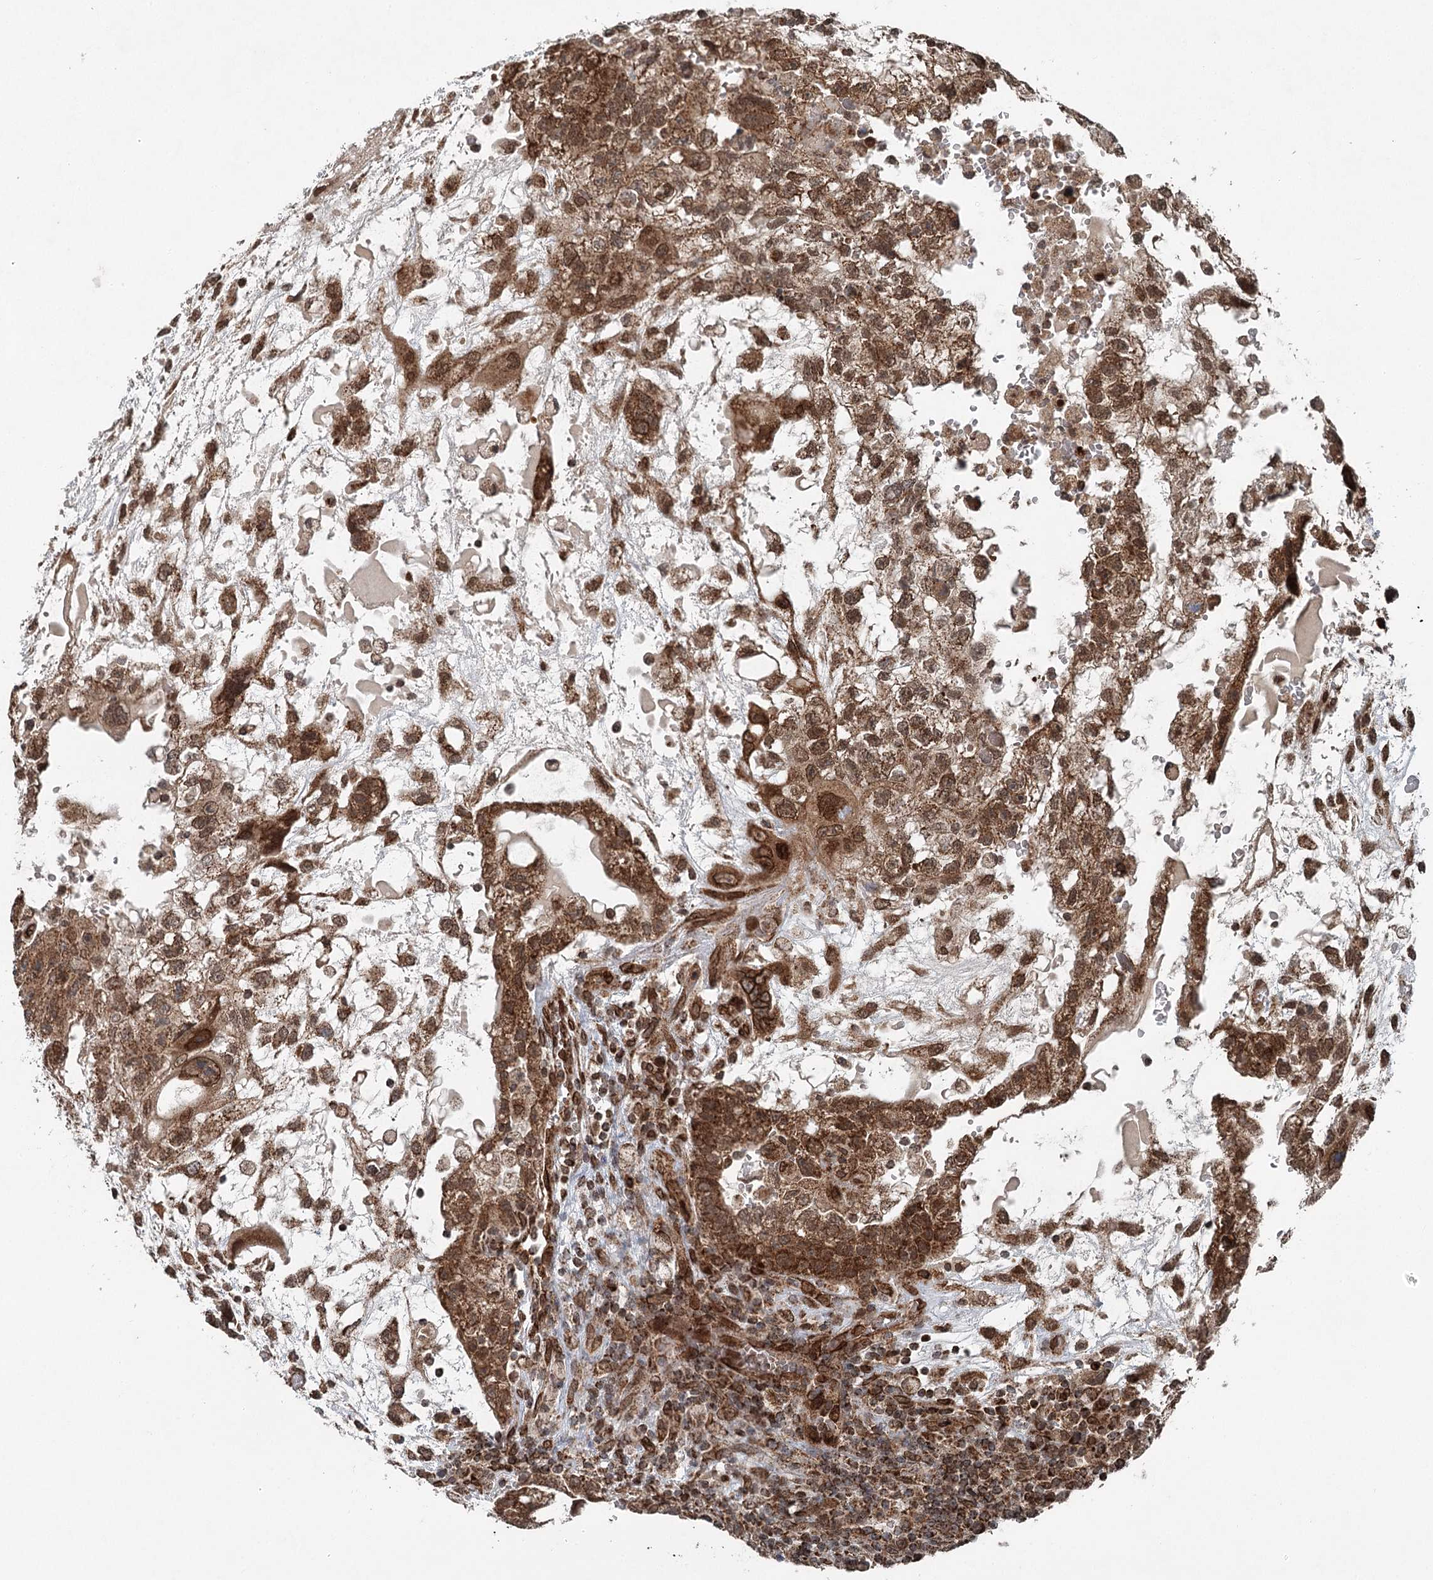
{"staining": {"intensity": "strong", "quantity": ">75%", "location": "cytoplasmic/membranous"}, "tissue": "testis cancer", "cell_type": "Tumor cells", "image_type": "cancer", "snomed": [{"axis": "morphology", "description": "Carcinoma, Embryonal, NOS"}, {"axis": "topography", "description": "Testis"}], "caption": "Testis embryonal carcinoma stained with a protein marker reveals strong staining in tumor cells.", "gene": "BCKDHA", "patient": {"sex": "male", "age": 36}}